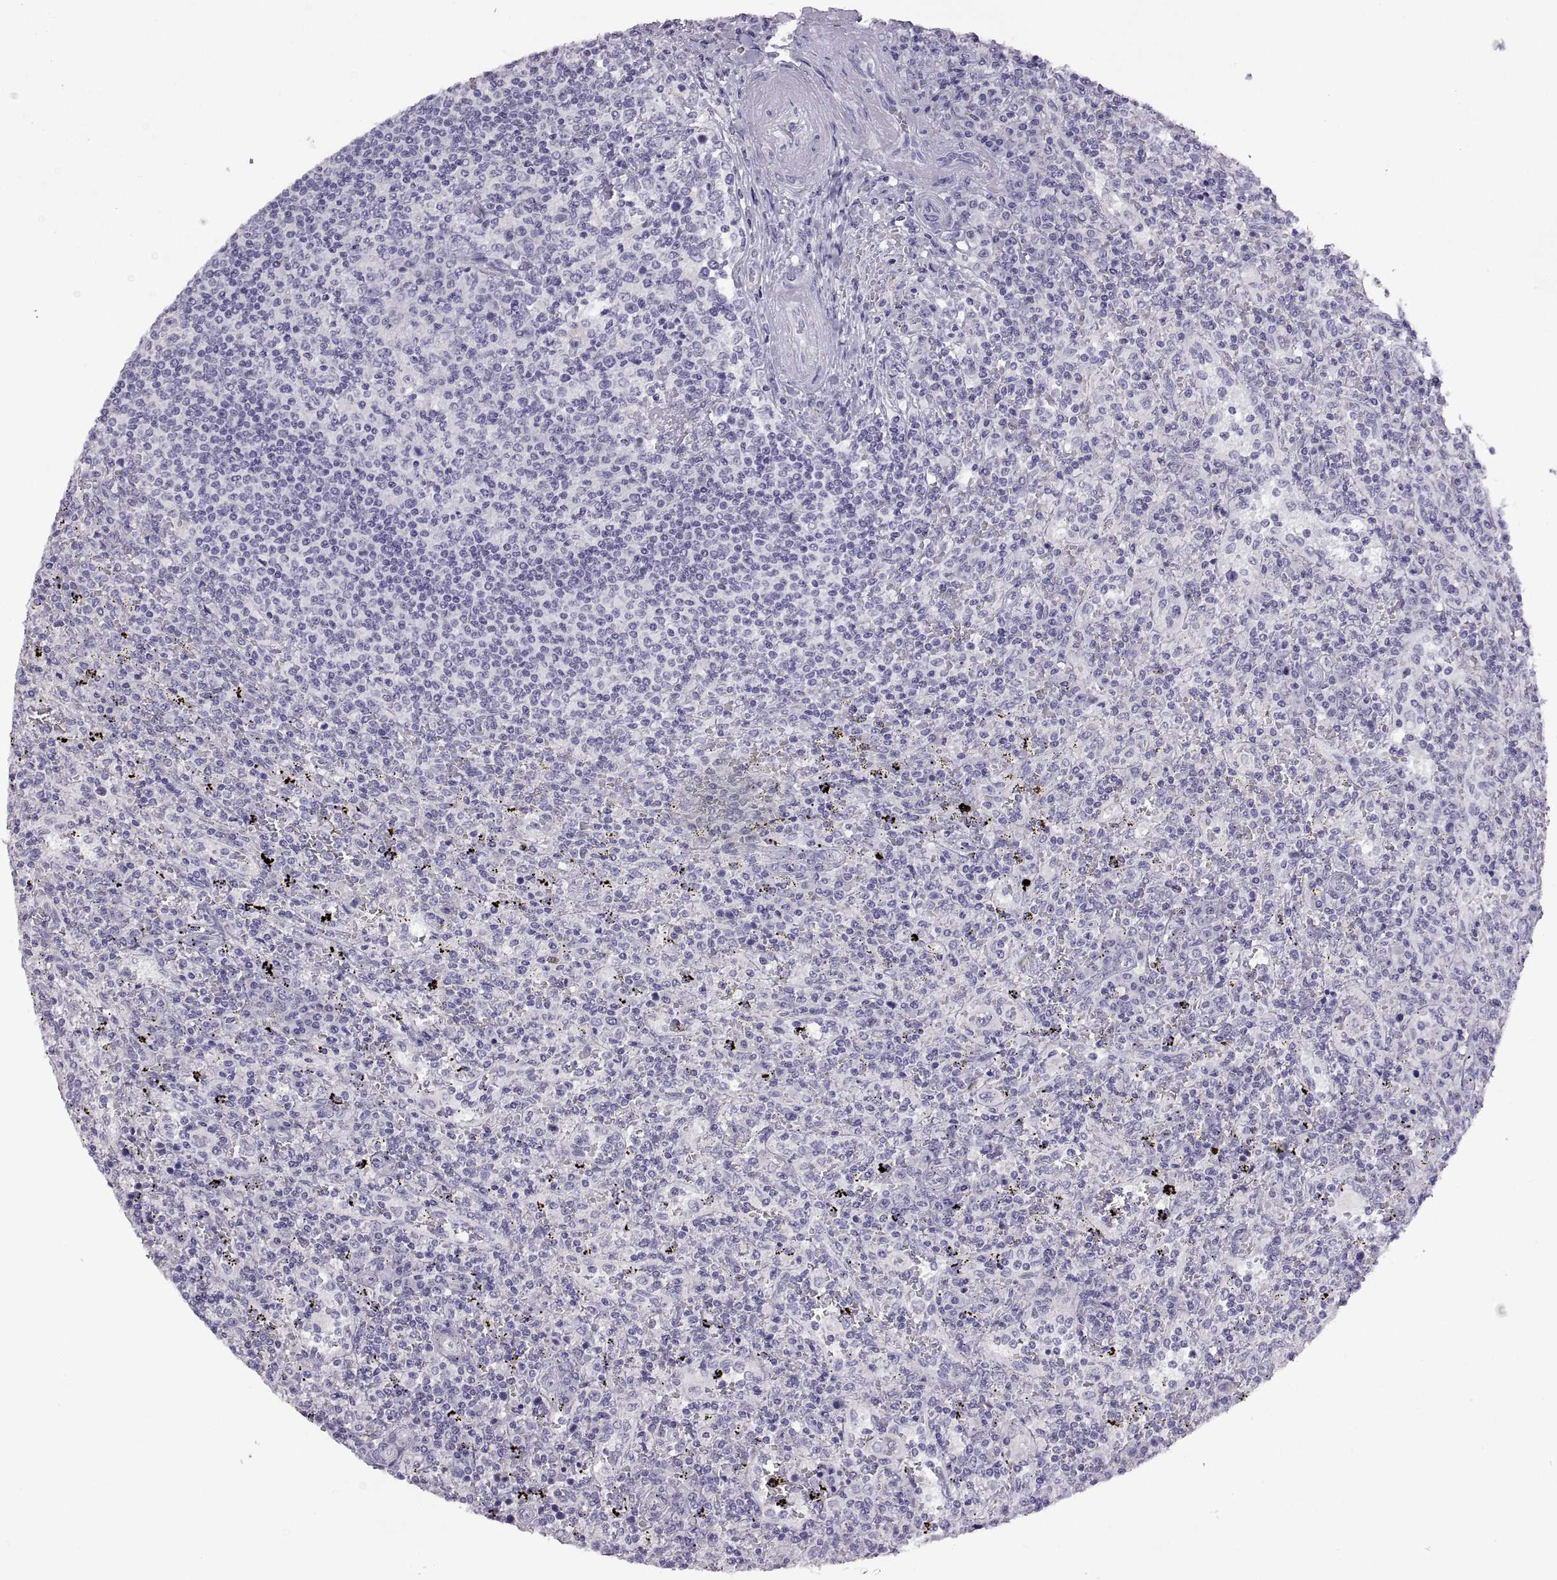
{"staining": {"intensity": "negative", "quantity": "none", "location": "none"}, "tissue": "lymphoma", "cell_type": "Tumor cells", "image_type": "cancer", "snomed": [{"axis": "morphology", "description": "Malignant lymphoma, non-Hodgkin's type, Low grade"}, {"axis": "topography", "description": "Spleen"}], "caption": "Human lymphoma stained for a protein using immunohistochemistry exhibits no expression in tumor cells.", "gene": "RDM1", "patient": {"sex": "male", "age": 62}}